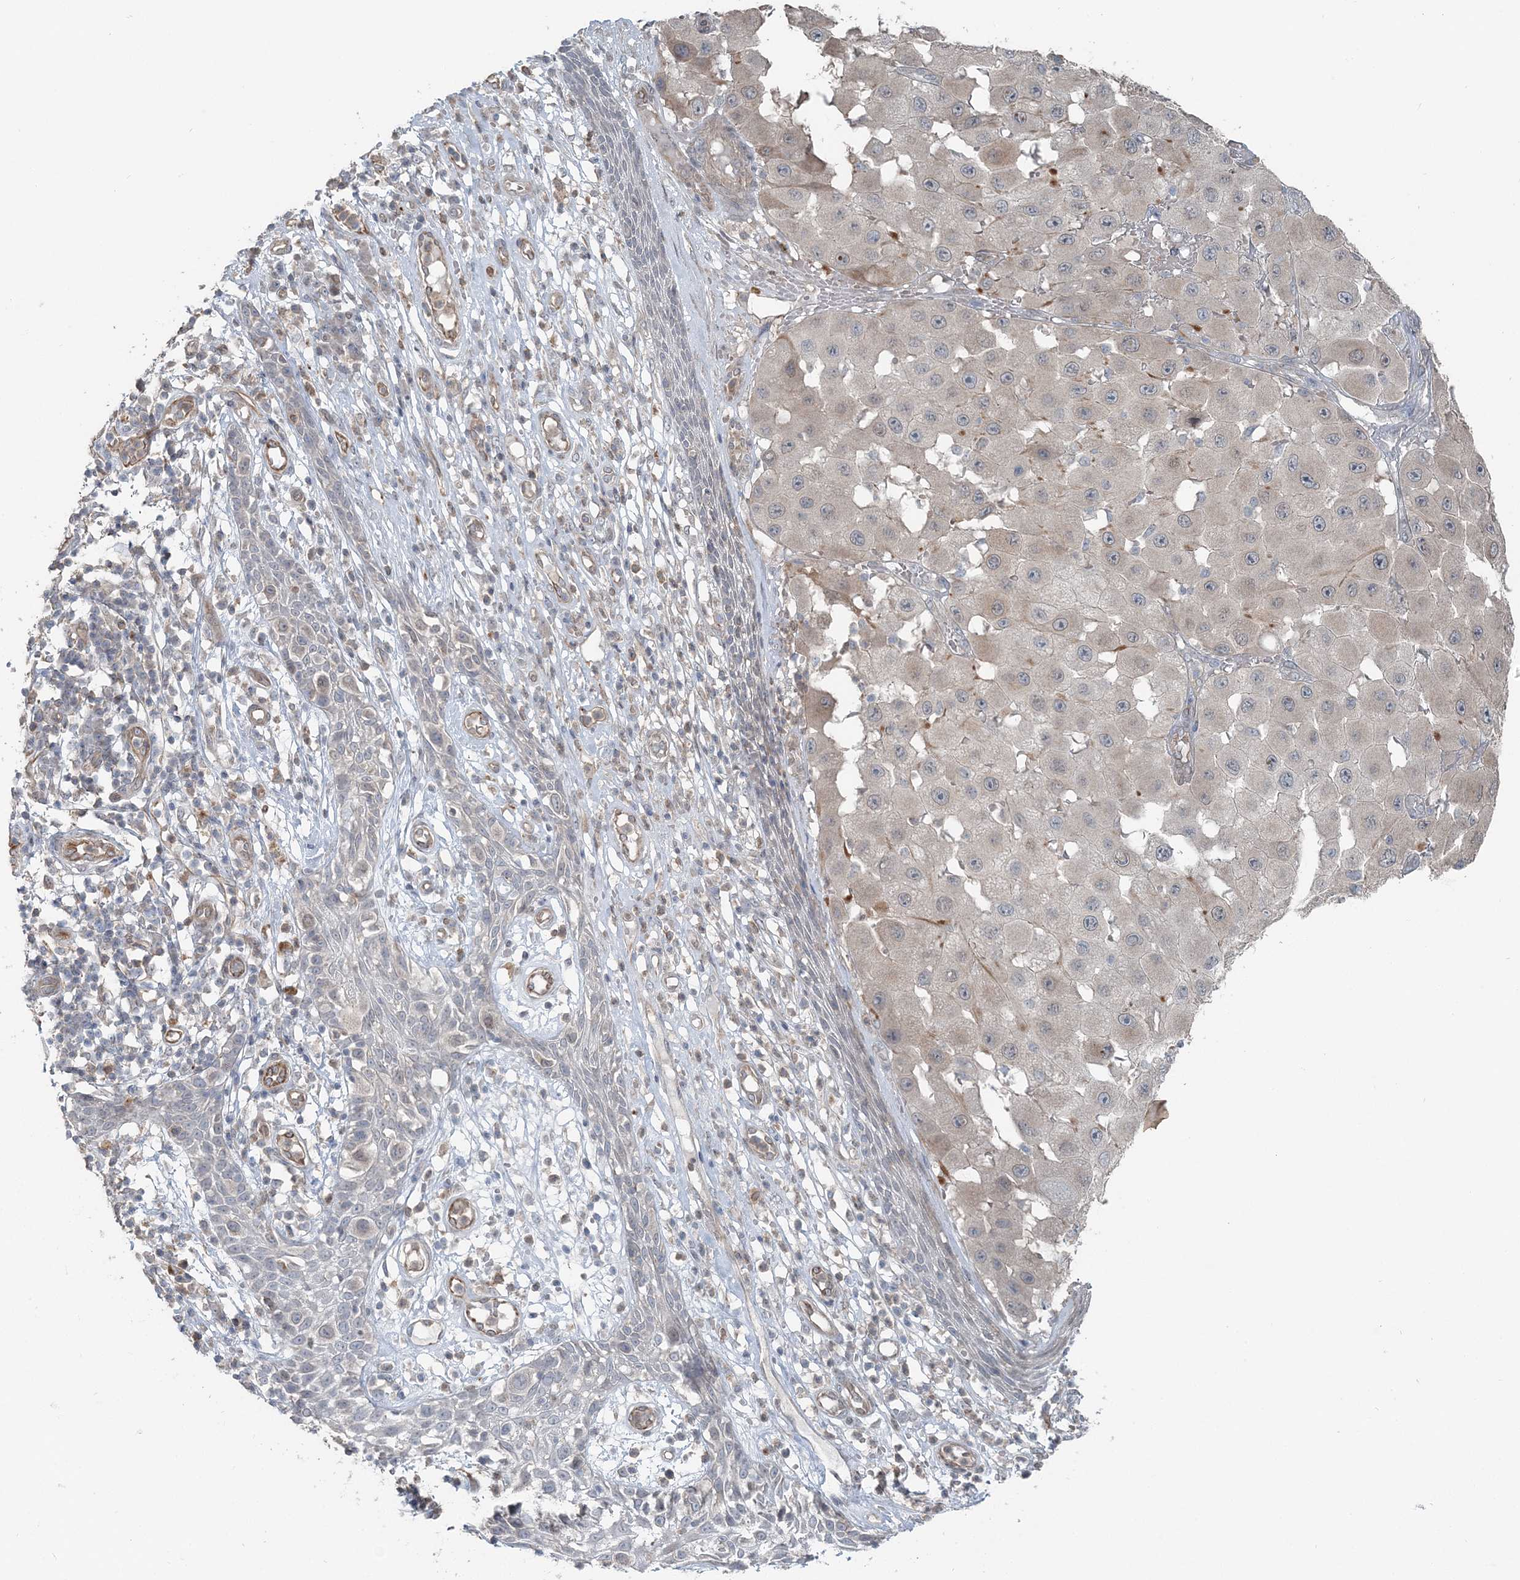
{"staining": {"intensity": "negative", "quantity": "none", "location": "none"}, "tissue": "melanoma", "cell_type": "Tumor cells", "image_type": "cancer", "snomed": [{"axis": "morphology", "description": "Malignant melanoma, NOS"}, {"axis": "topography", "description": "Skin"}], "caption": "Human melanoma stained for a protein using IHC displays no positivity in tumor cells.", "gene": "FBXL17", "patient": {"sex": "female", "age": 81}}